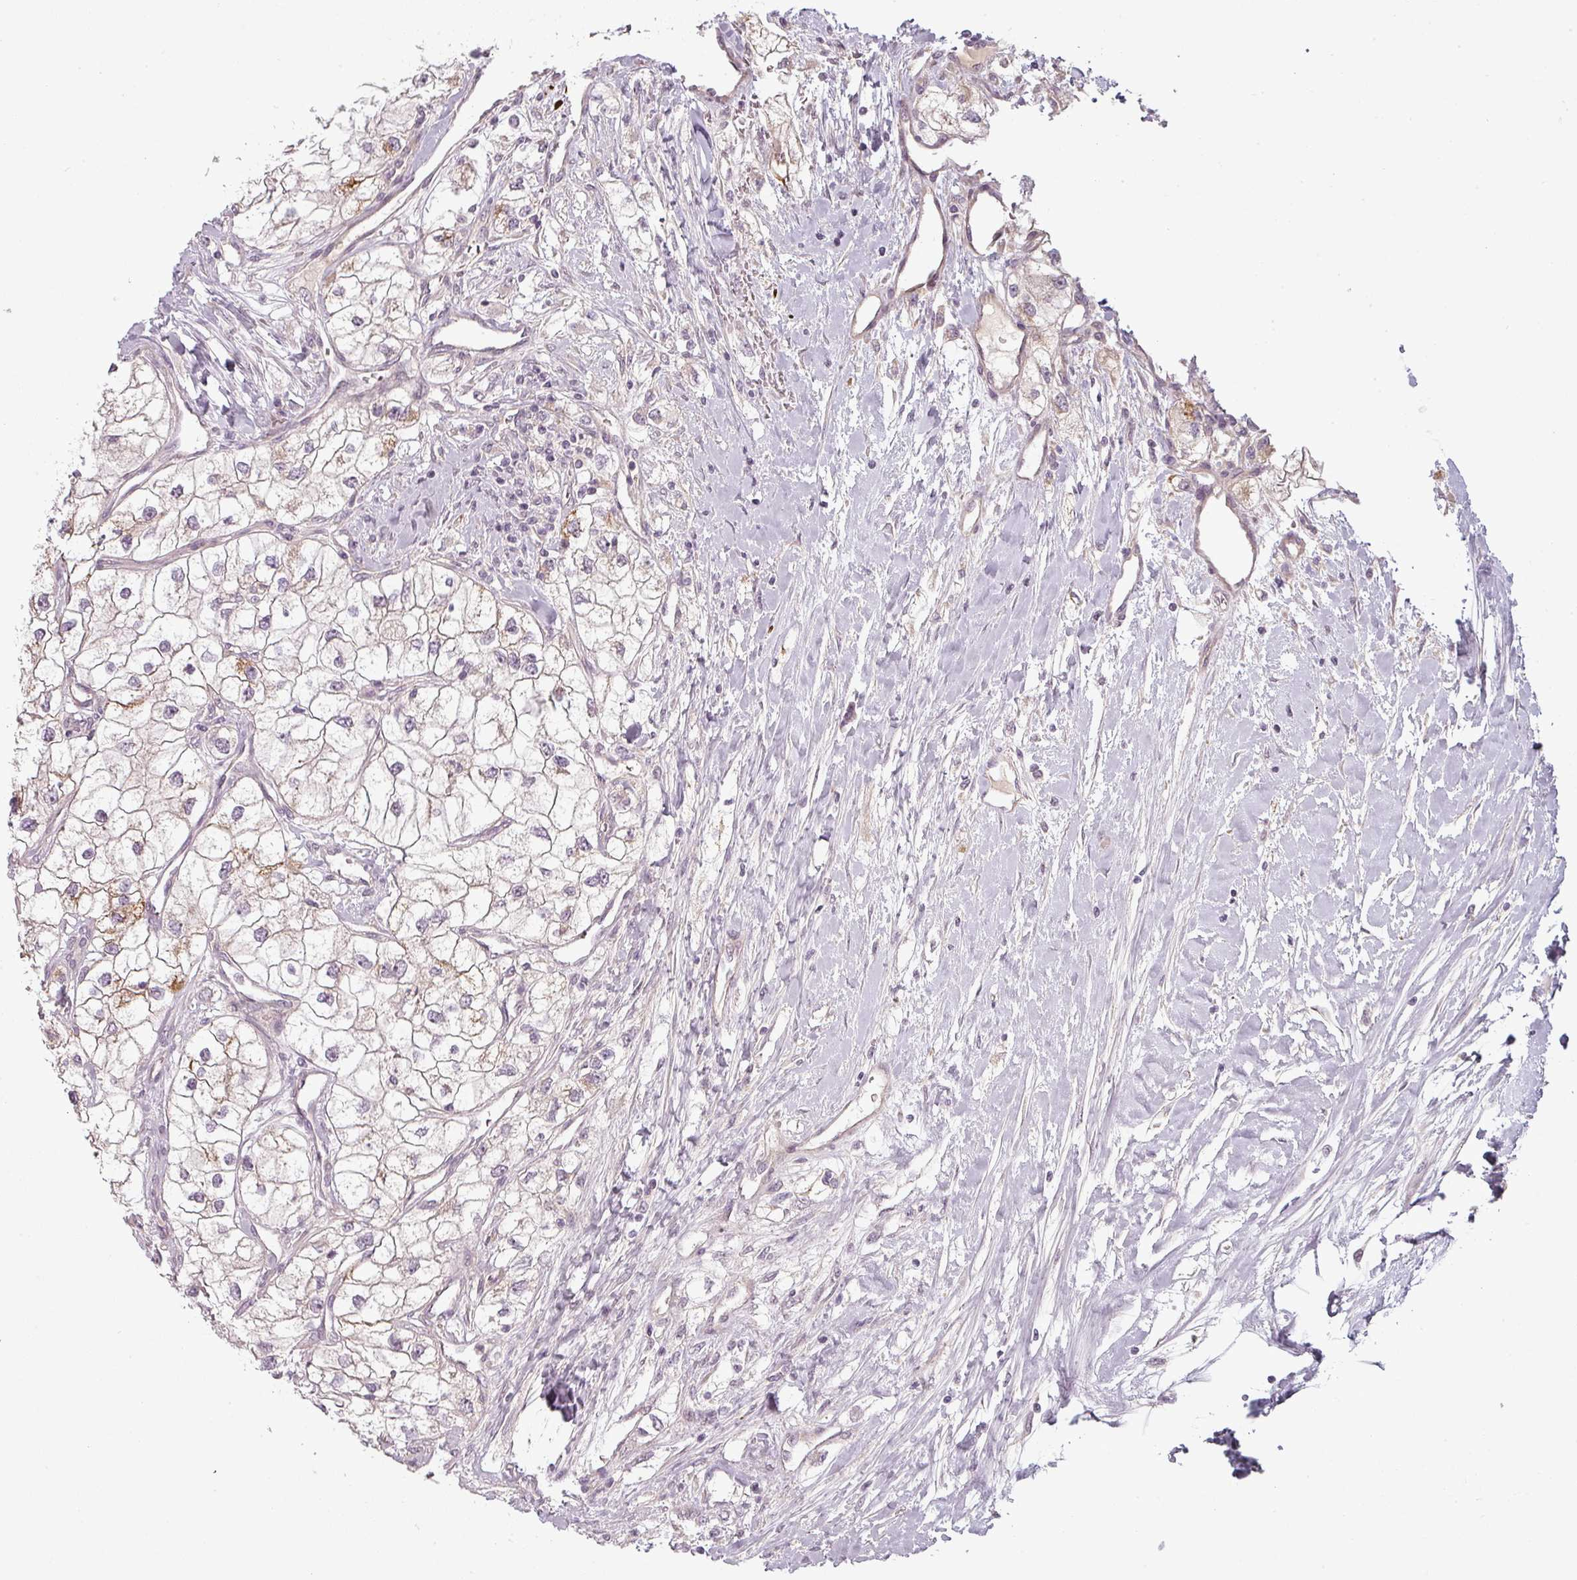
{"staining": {"intensity": "negative", "quantity": "none", "location": "none"}, "tissue": "renal cancer", "cell_type": "Tumor cells", "image_type": "cancer", "snomed": [{"axis": "morphology", "description": "Adenocarcinoma, NOS"}, {"axis": "topography", "description": "Kidney"}], "caption": "Adenocarcinoma (renal) was stained to show a protein in brown. There is no significant staining in tumor cells.", "gene": "SLC16A9", "patient": {"sex": "male", "age": 59}}